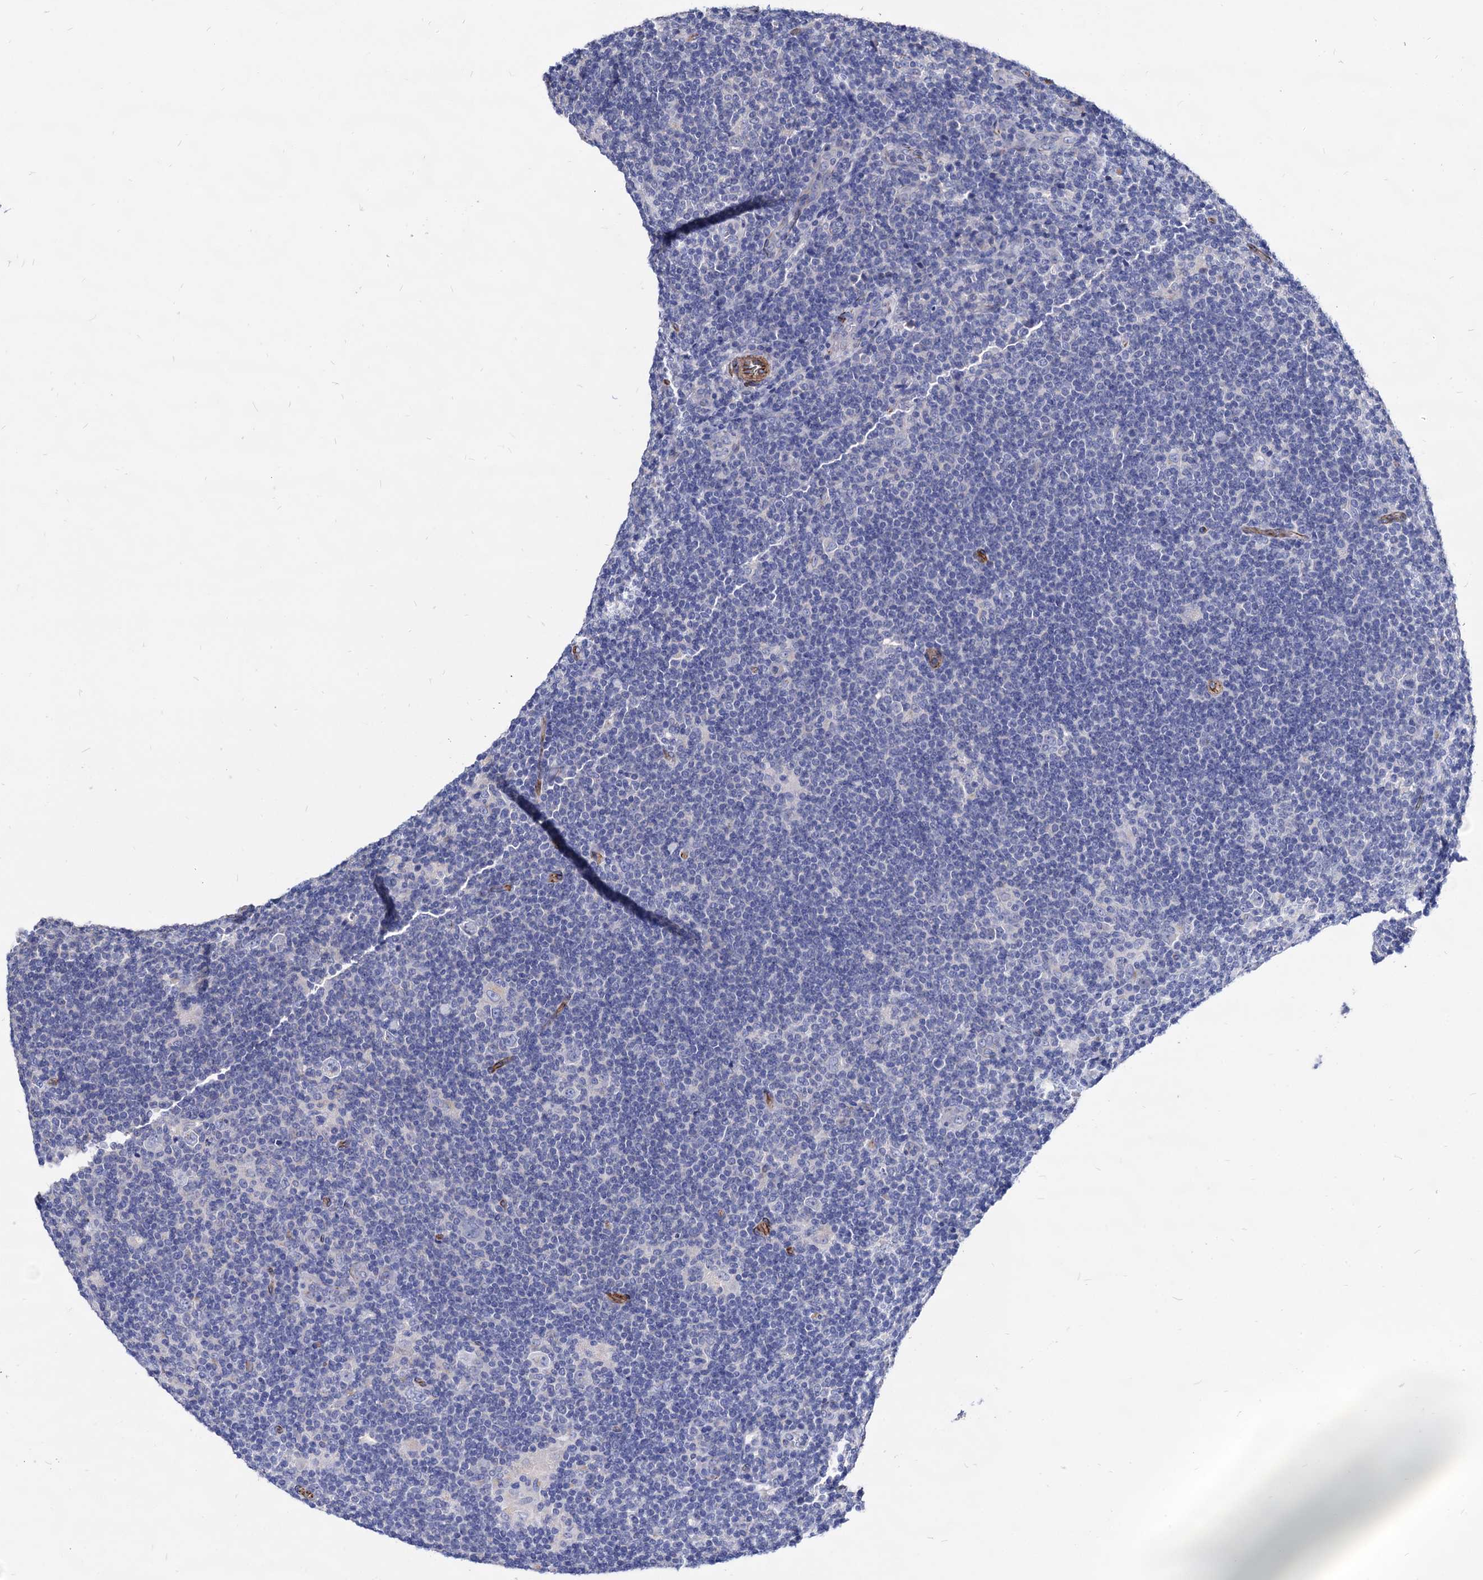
{"staining": {"intensity": "negative", "quantity": "none", "location": "none"}, "tissue": "lymphoma", "cell_type": "Tumor cells", "image_type": "cancer", "snomed": [{"axis": "morphology", "description": "Hodgkin's disease, NOS"}, {"axis": "topography", "description": "Lymph node"}], "caption": "The IHC image has no significant staining in tumor cells of lymphoma tissue.", "gene": "WDR11", "patient": {"sex": "female", "age": 57}}